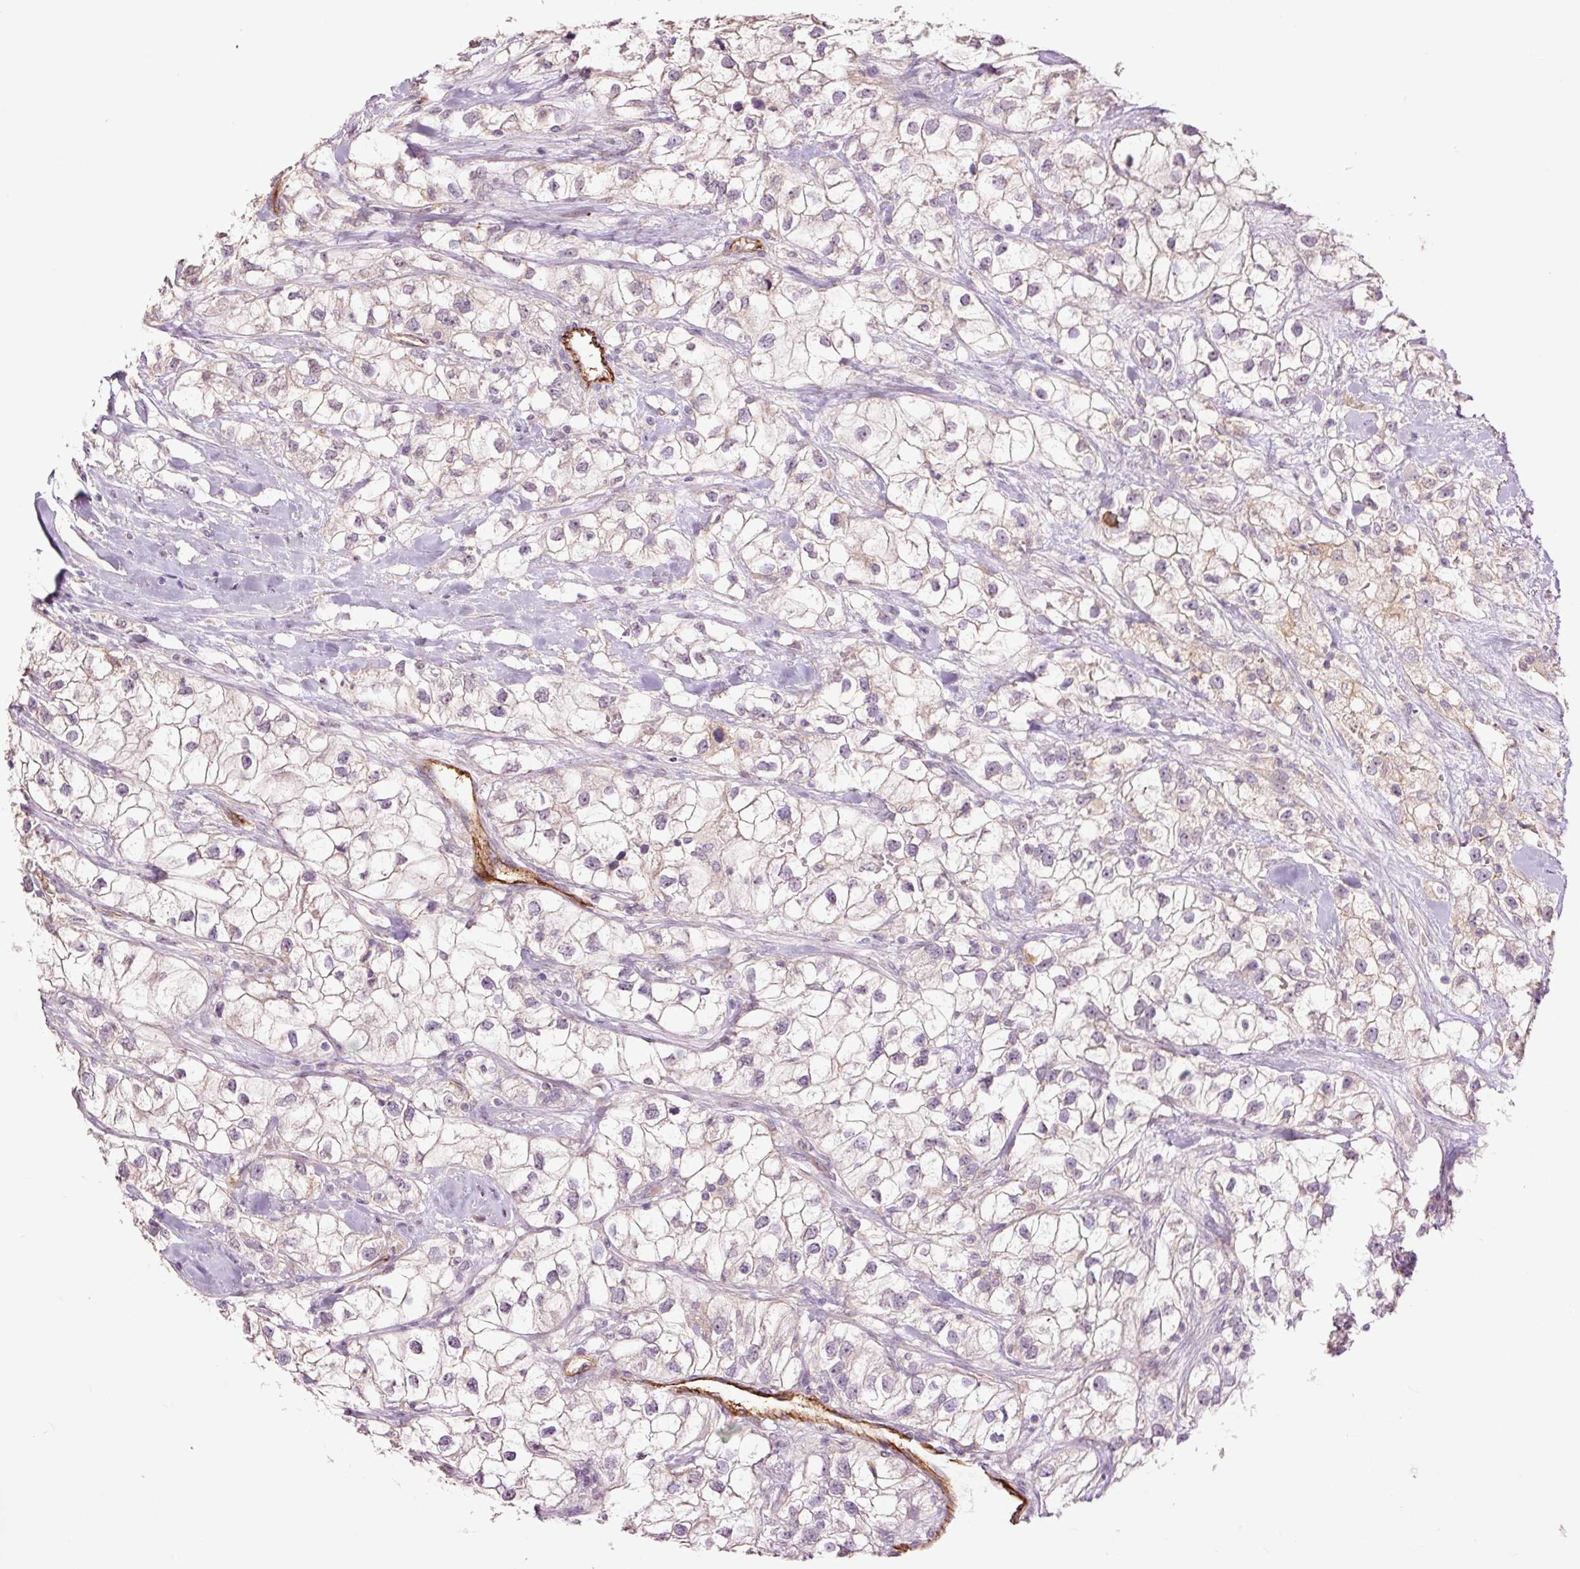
{"staining": {"intensity": "weak", "quantity": "25%-75%", "location": "cytoplasmic/membranous"}, "tissue": "renal cancer", "cell_type": "Tumor cells", "image_type": "cancer", "snomed": [{"axis": "morphology", "description": "Adenocarcinoma, NOS"}, {"axis": "topography", "description": "Kidney"}], "caption": "Immunohistochemical staining of human renal cancer (adenocarcinoma) exhibits weak cytoplasmic/membranous protein expression in about 25%-75% of tumor cells. (DAB (3,3'-diaminobenzidine) IHC, brown staining for protein, blue staining for nuclei).", "gene": "SLC1A4", "patient": {"sex": "male", "age": 59}}